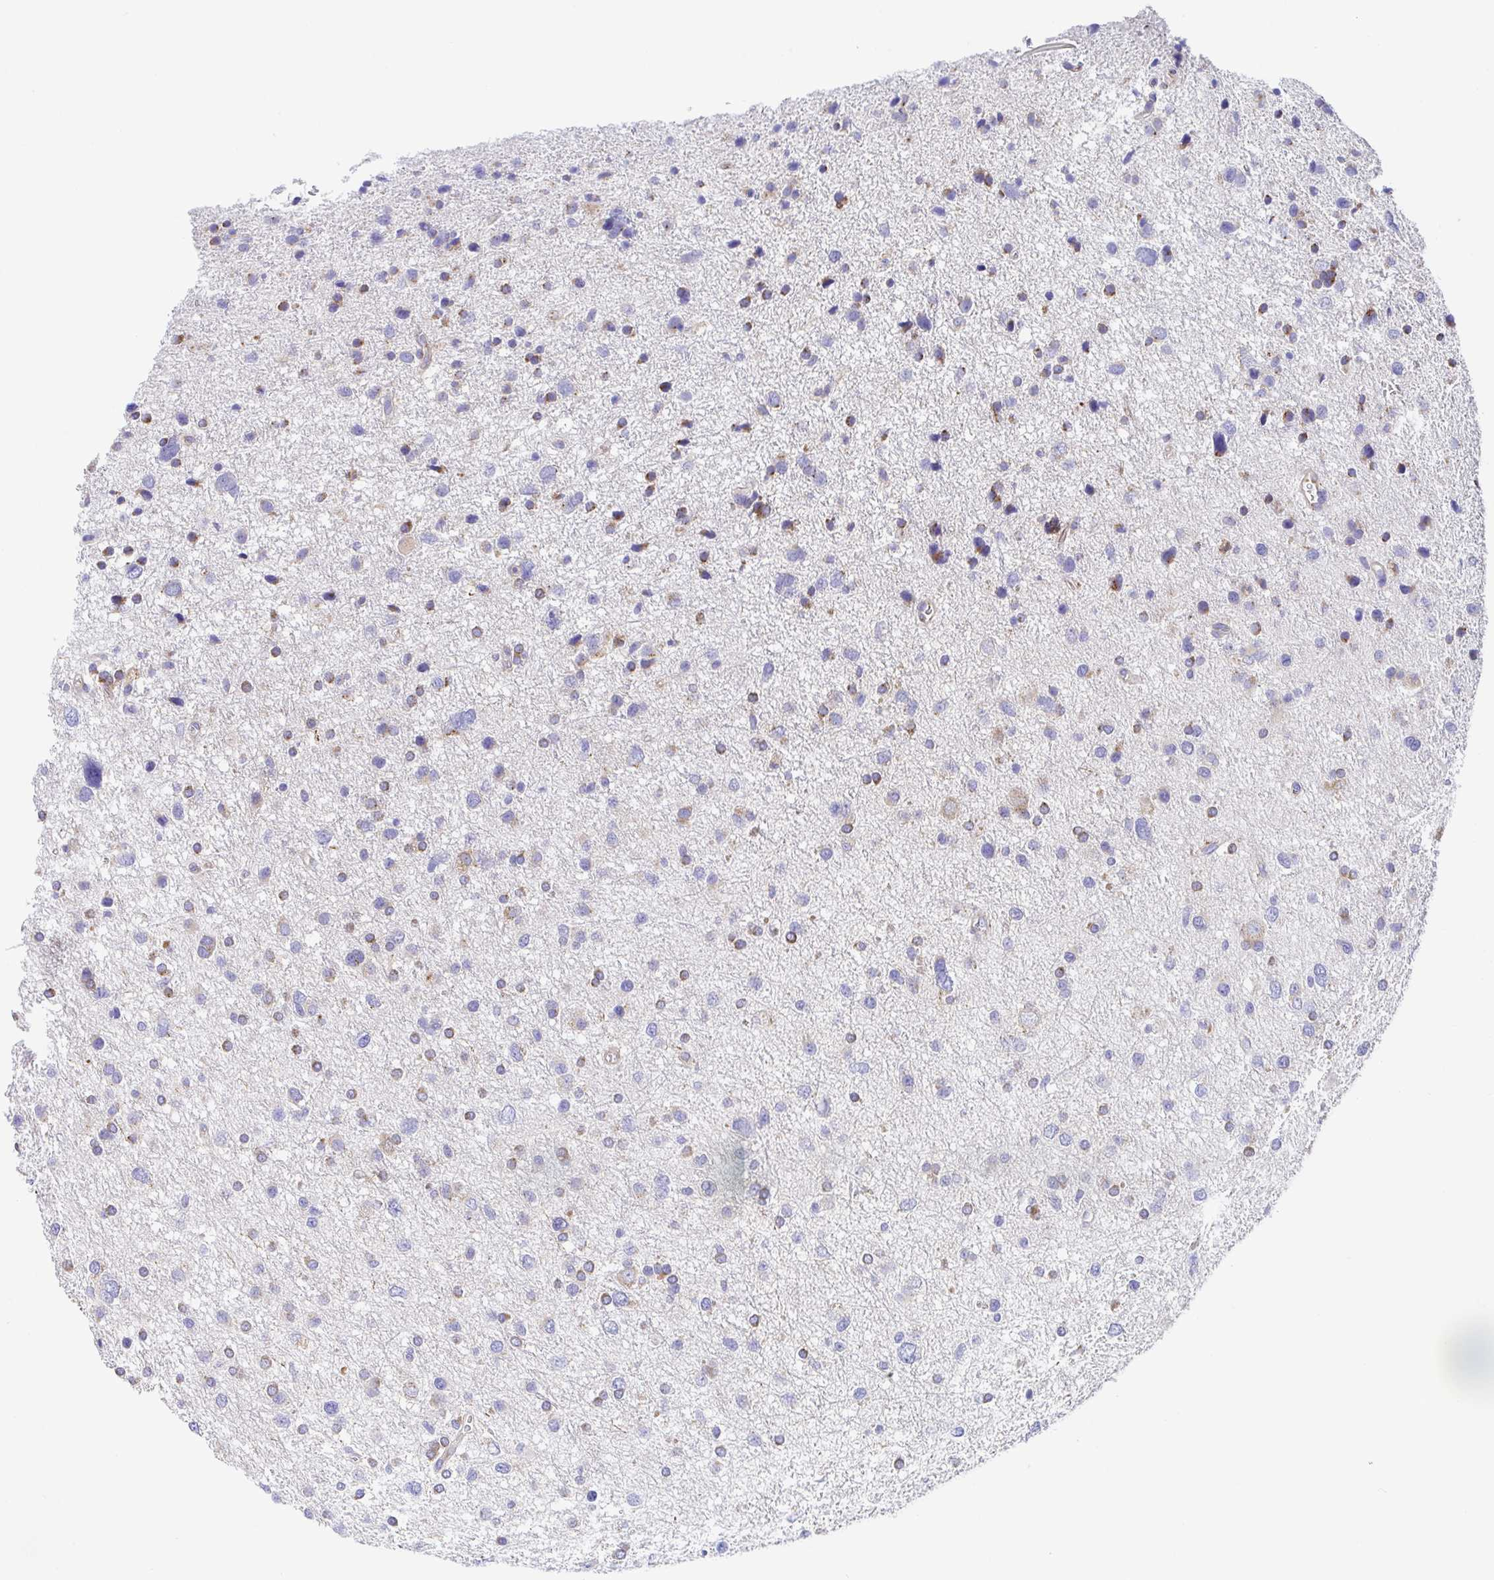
{"staining": {"intensity": "moderate", "quantity": "25%-75%", "location": "cytoplasmic/membranous"}, "tissue": "glioma", "cell_type": "Tumor cells", "image_type": "cancer", "snomed": [{"axis": "morphology", "description": "Glioma, malignant, Low grade"}, {"axis": "topography", "description": "Brain"}], "caption": "IHC of human glioma shows medium levels of moderate cytoplasmic/membranous staining in approximately 25%-75% of tumor cells.", "gene": "GOLGA1", "patient": {"sex": "female", "age": 55}}